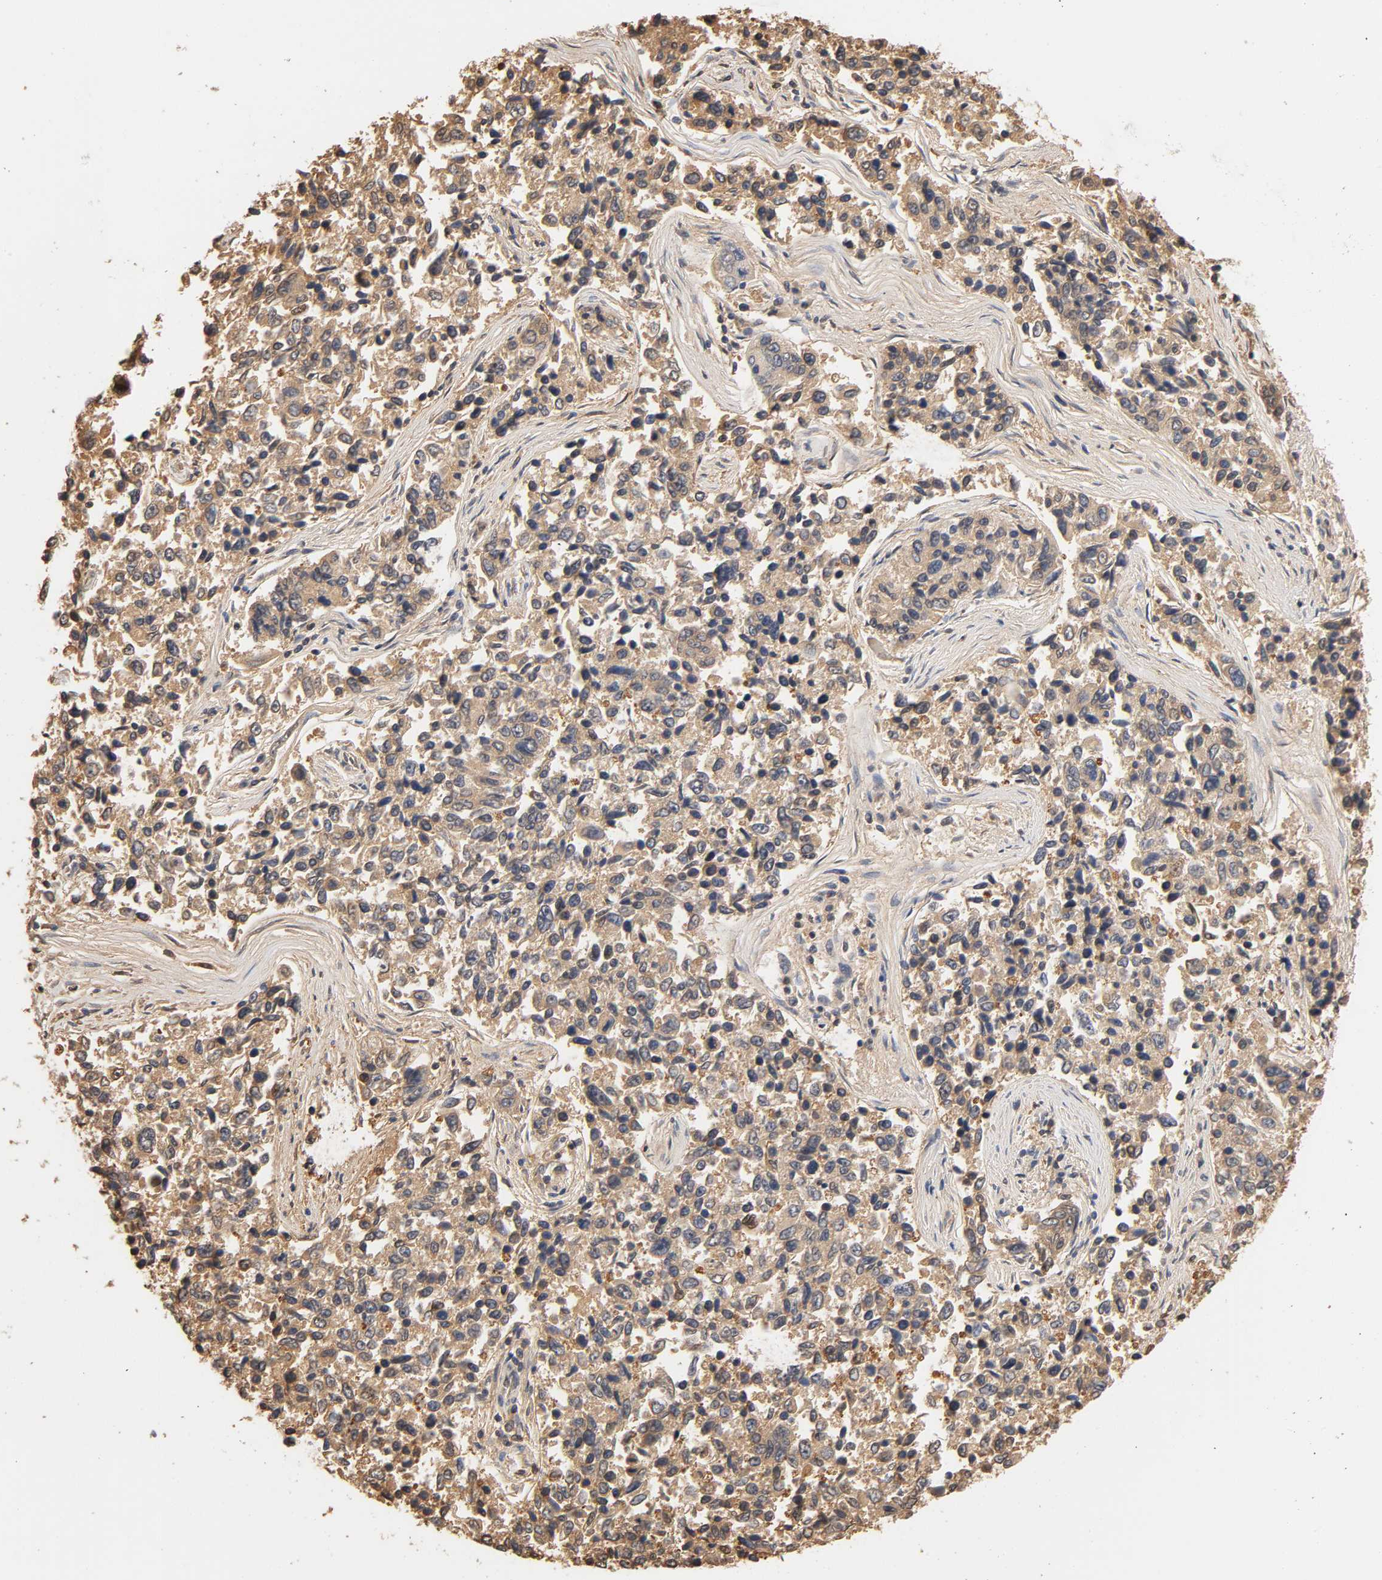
{"staining": {"intensity": "weak", "quantity": ">75%", "location": "cytoplasmic/membranous"}, "tissue": "lung cancer", "cell_type": "Tumor cells", "image_type": "cancer", "snomed": [{"axis": "morphology", "description": "Adenocarcinoma, NOS"}, {"axis": "topography", "description": "Lung"}], "caption": "Adenocarcinoma (lung) was stained to show a protein in brown. There is low levels of weak cytoplasmic/membranous staining in approximately >75% of tumor cells.", "gene": "ALDOA", "patient": {"sex": "male", "age": 84}}